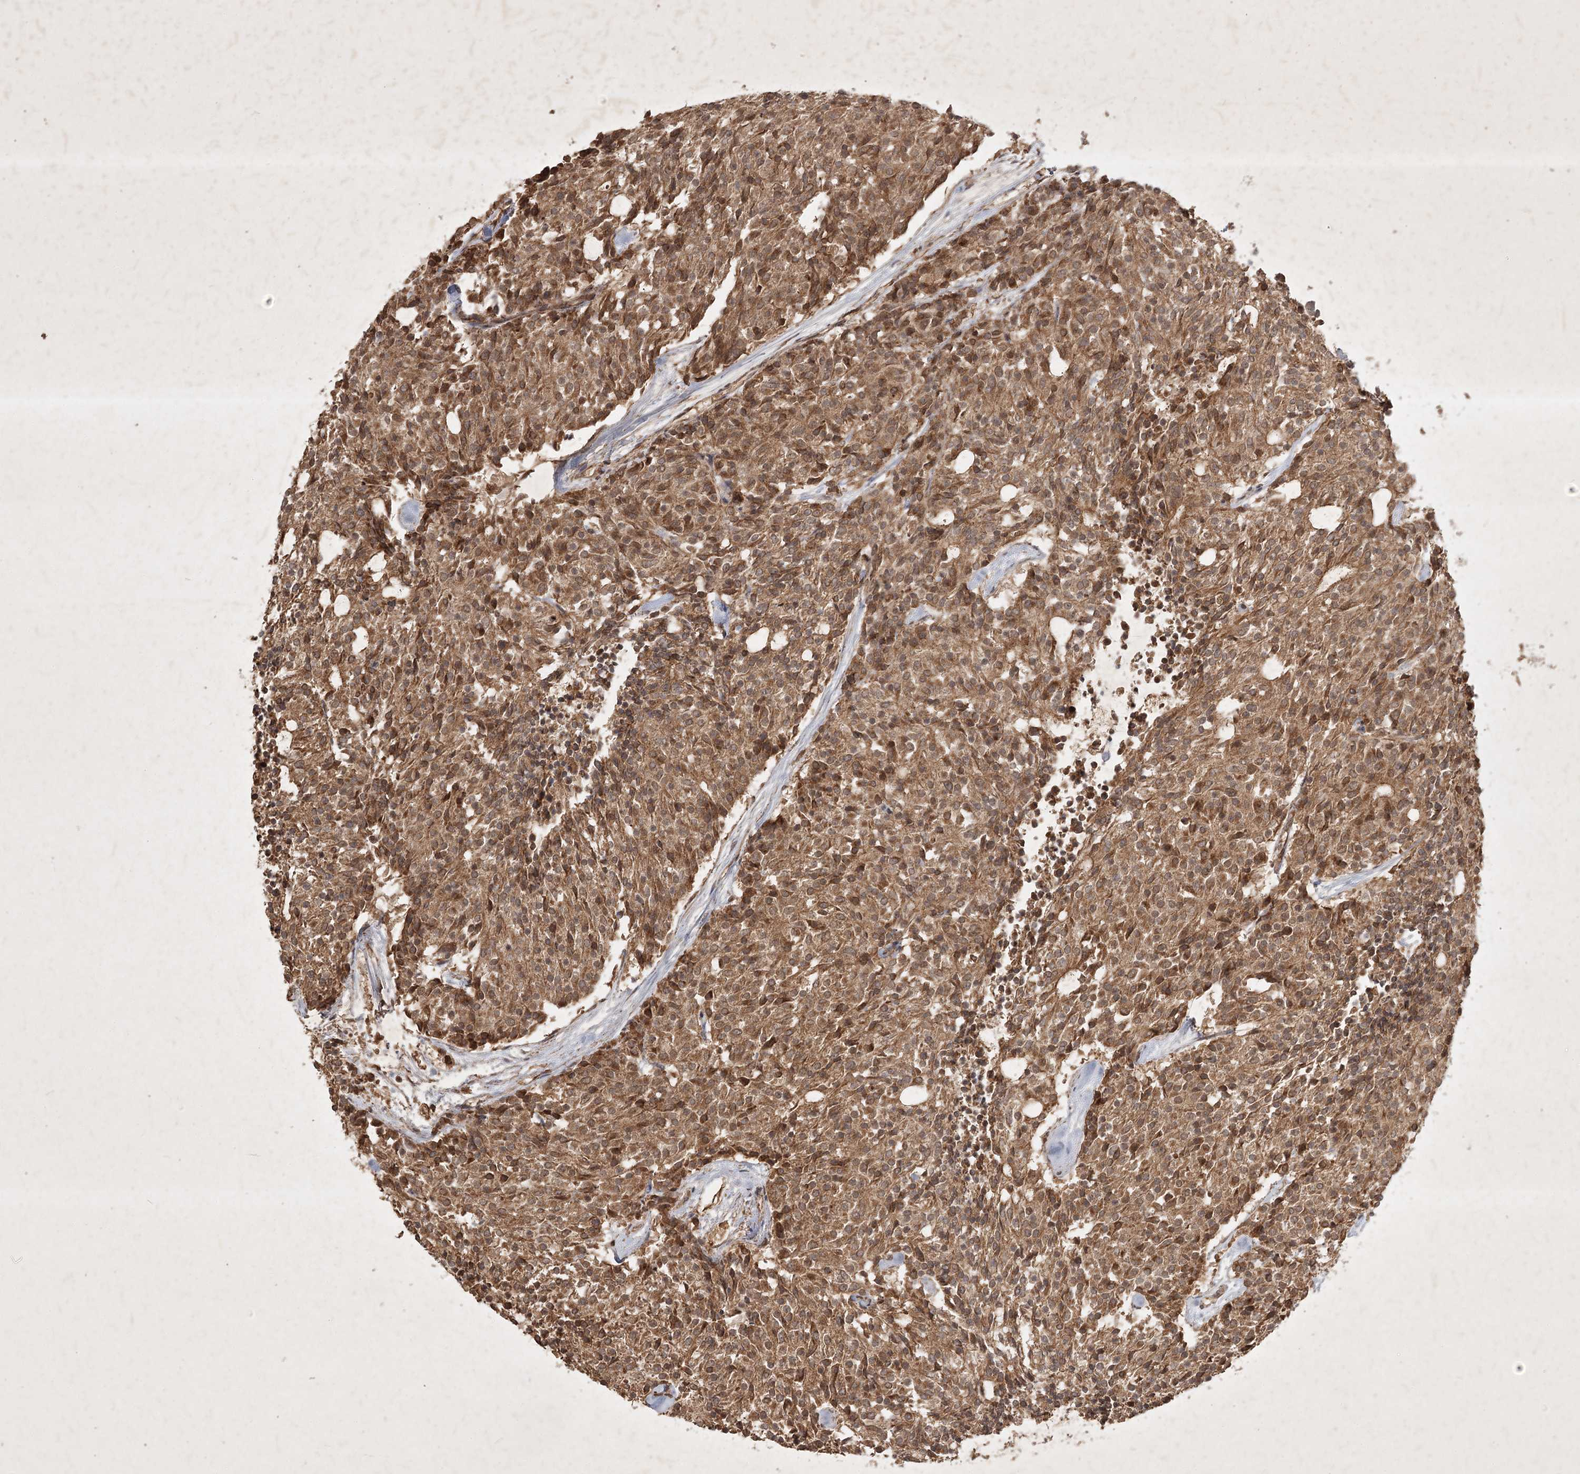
{"staining": {"intensity": "moderate", "quantity": ">75%", "location": "cytoplasmic/membranous"}, "tissue": "carcinoid", "cell_type": "Tumor cells", "image_type": "cancer", "snomed": [{"axis": "morphology", "description": "Carcinoid, malignant, NOS"}, {"axis": "topography", "description": "Pancreas"}], "caption": "Carcinoid (malignant) stained with immunohistochemistry shows moderate cytoplasmic/membranous positivity in approximately >75% of tumor cells.", "gene": "ARL13A", "patient": {"sex": "female", "age": 54}}